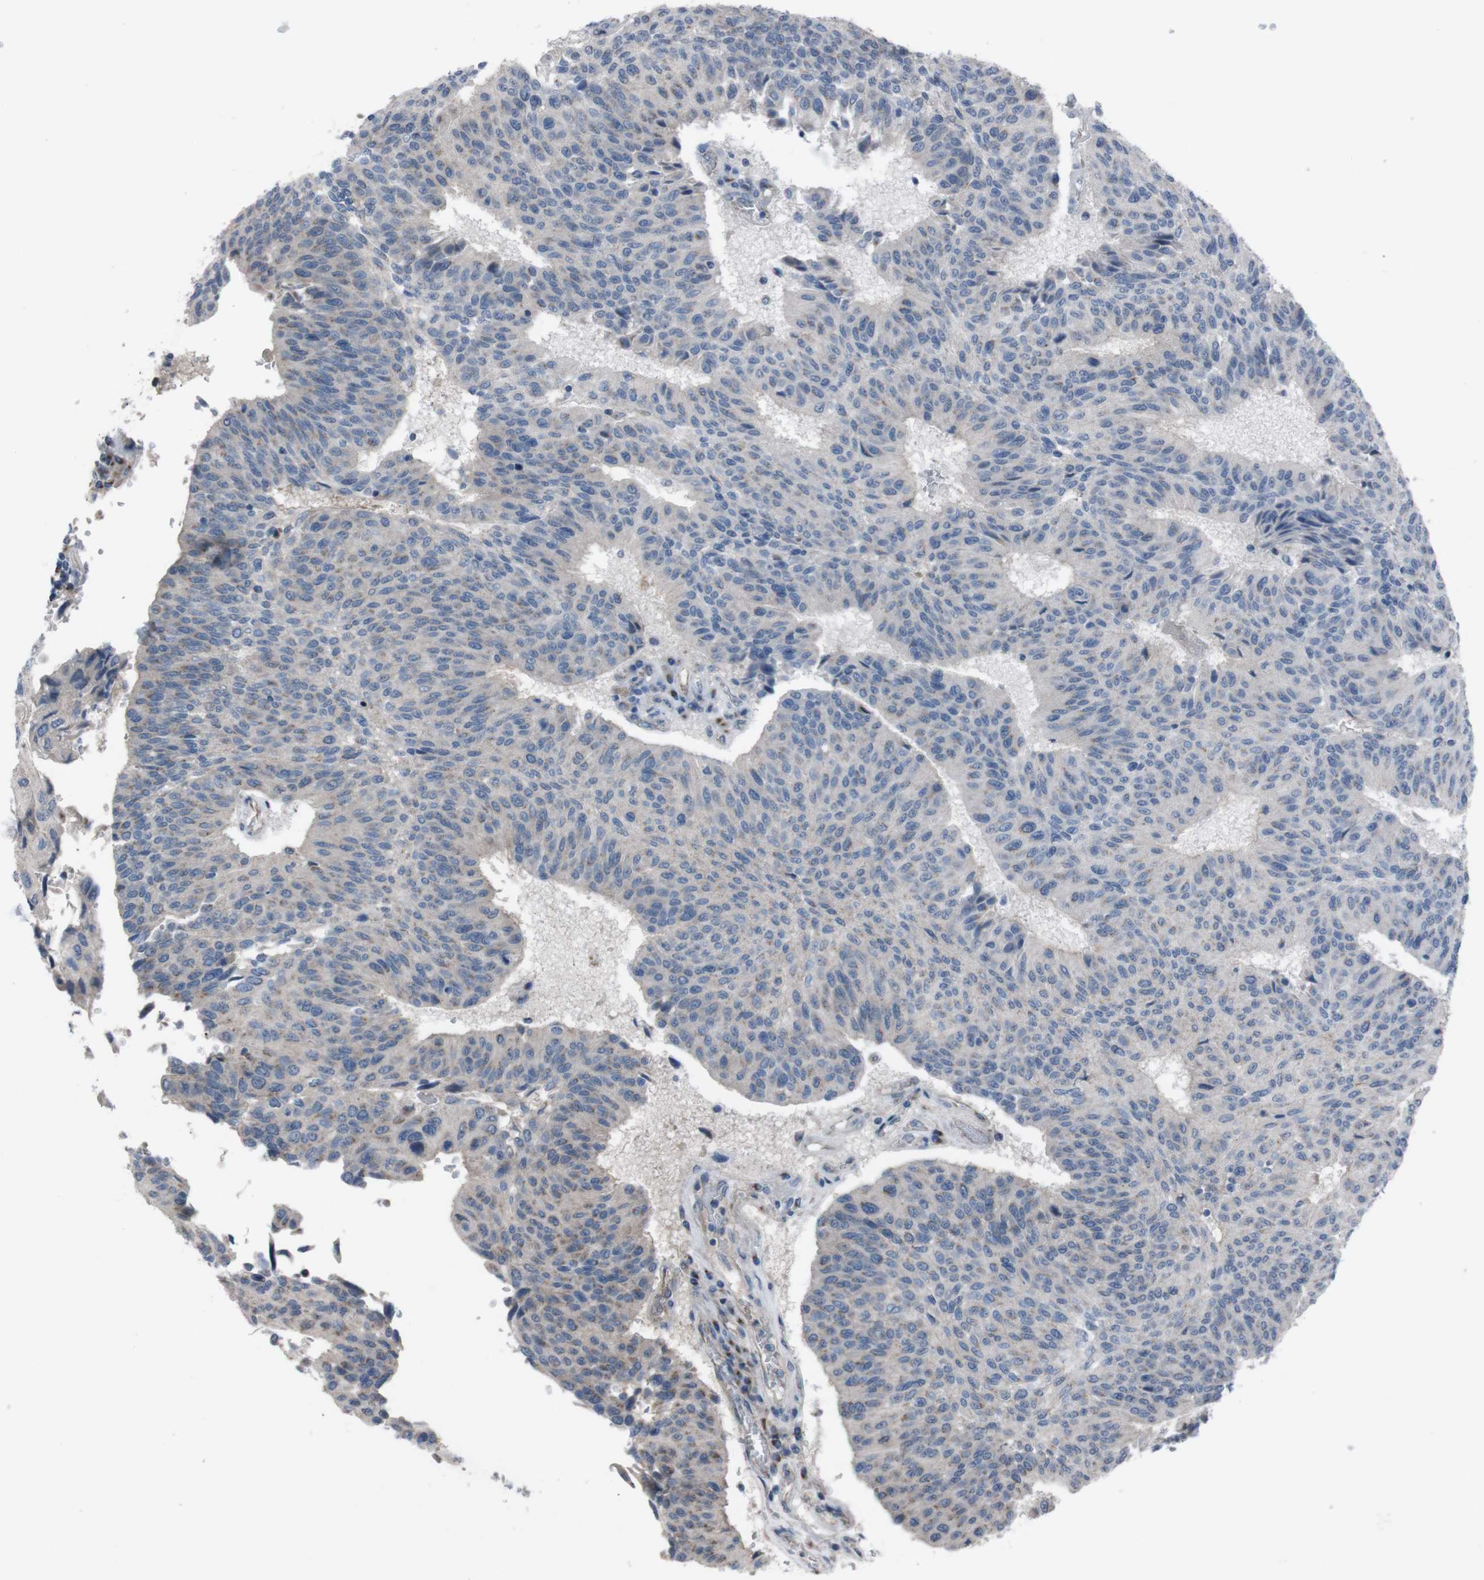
{"staining": {"intensity": "weak", "quantity": "<25%", "location": "cytoplasmic/membranous"}, "tissue": "urothelial cancer", "cell_type": "Tumor cells", "image_type": "cancer", "snomed": [{"axis": "morphology", "description": "Urothelial carcinoma, High grade"}, {"axis": "topography", "description": "Urinary bladder"}], "caption": "There is no significant positivity in tumor cells of urothelial cancer.", "gene": "EFNA5", "patient": {"sex": "male", "age": 66}}